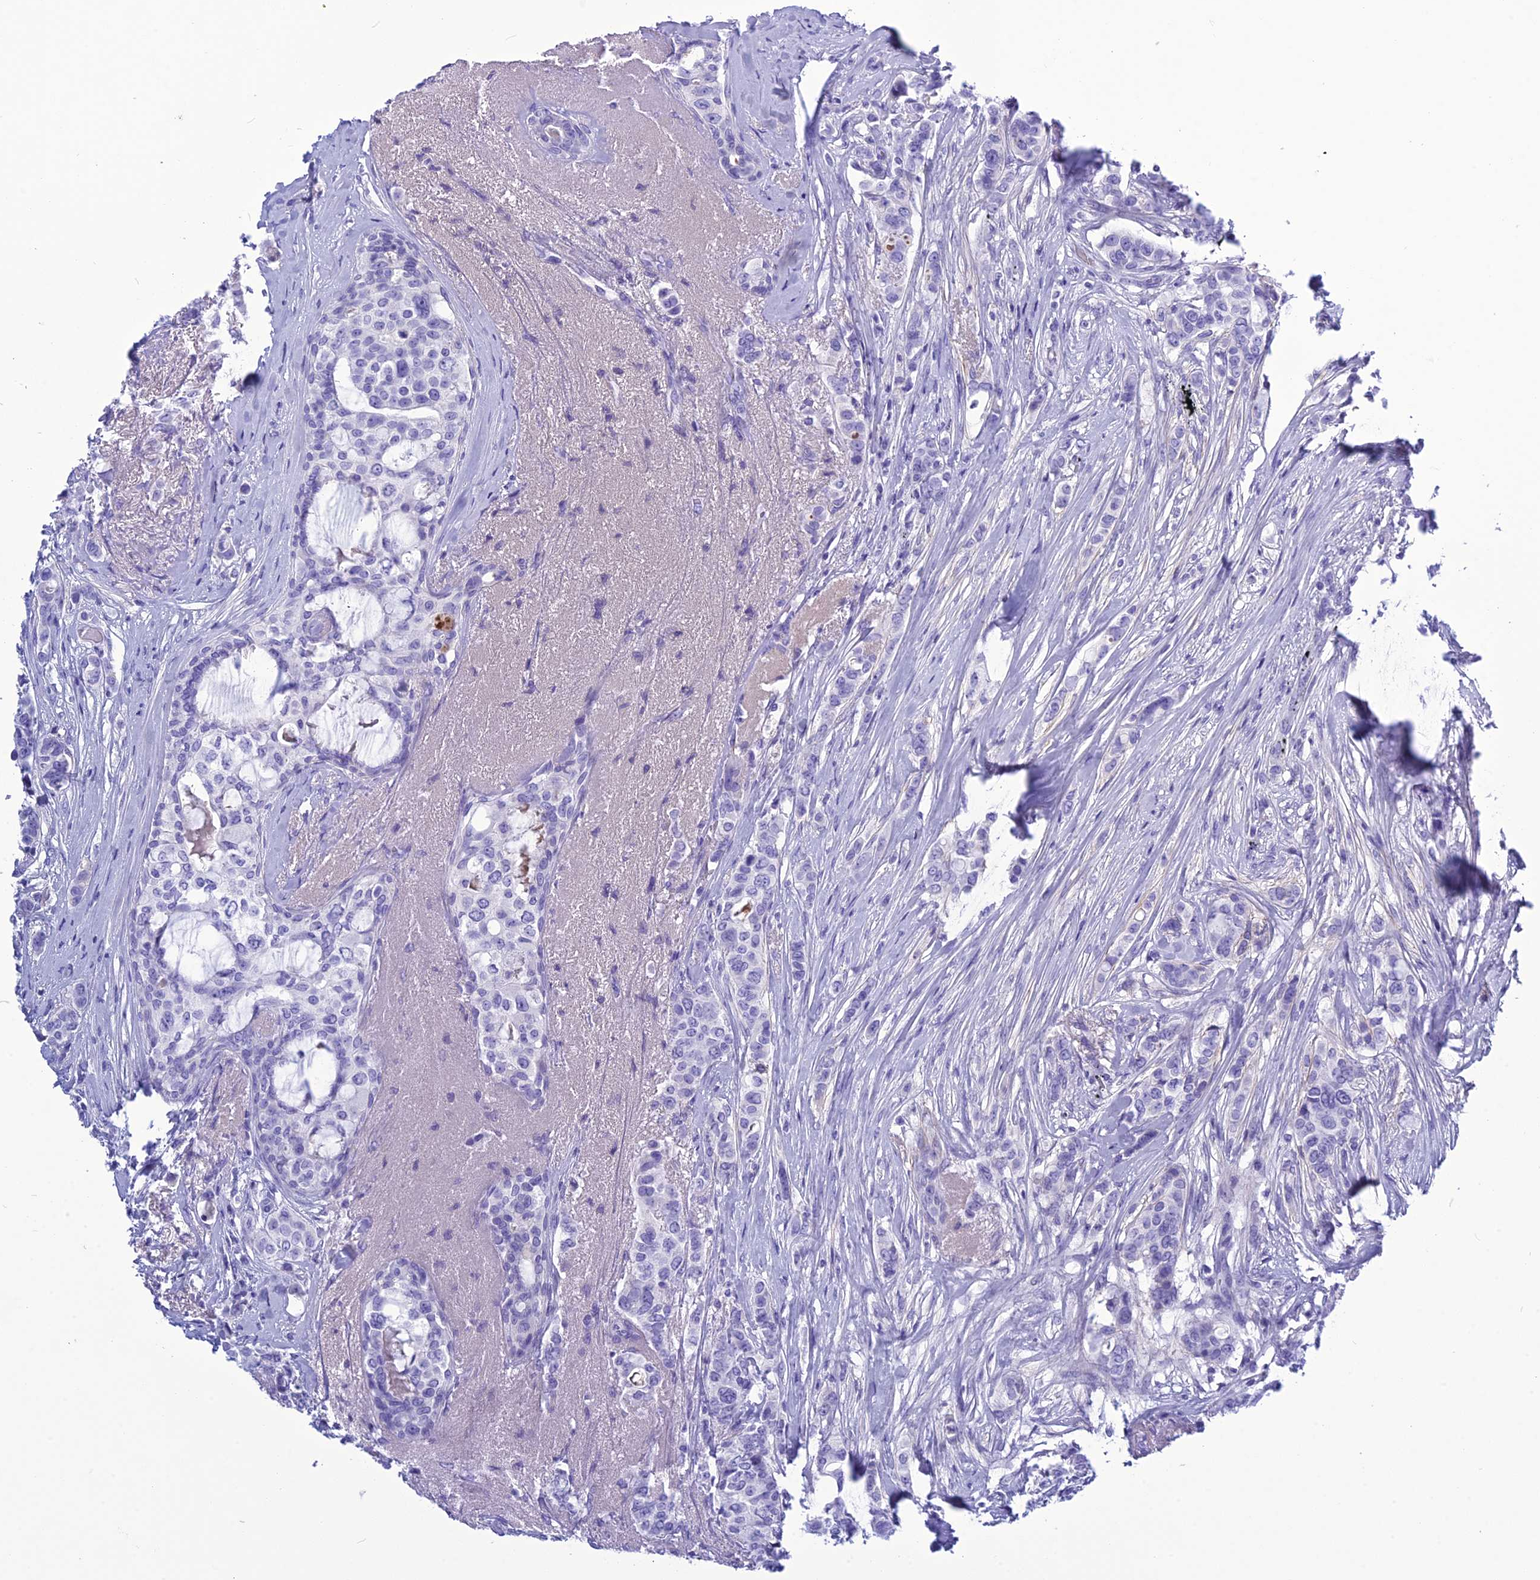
{"staining": {"intensity": "negative", "quantity": "none", "location": "none"}, "tissue": "breast cancer", "cell_type": "Tumor cells", "image_type": "cancer", "snomed": [{"axis": "morphology", "description": "Lobular carcinoma"}, {"axis": "topography", "description": "Breast"}], "caption": "High power microscopy histopathology image of an immunohistochemistry (IHC) photomicrograph of breast cancer, revealing no significant staining in tumor cells.", "gene": "BBS2", "patient": {"sex": "female", "age": 51}}